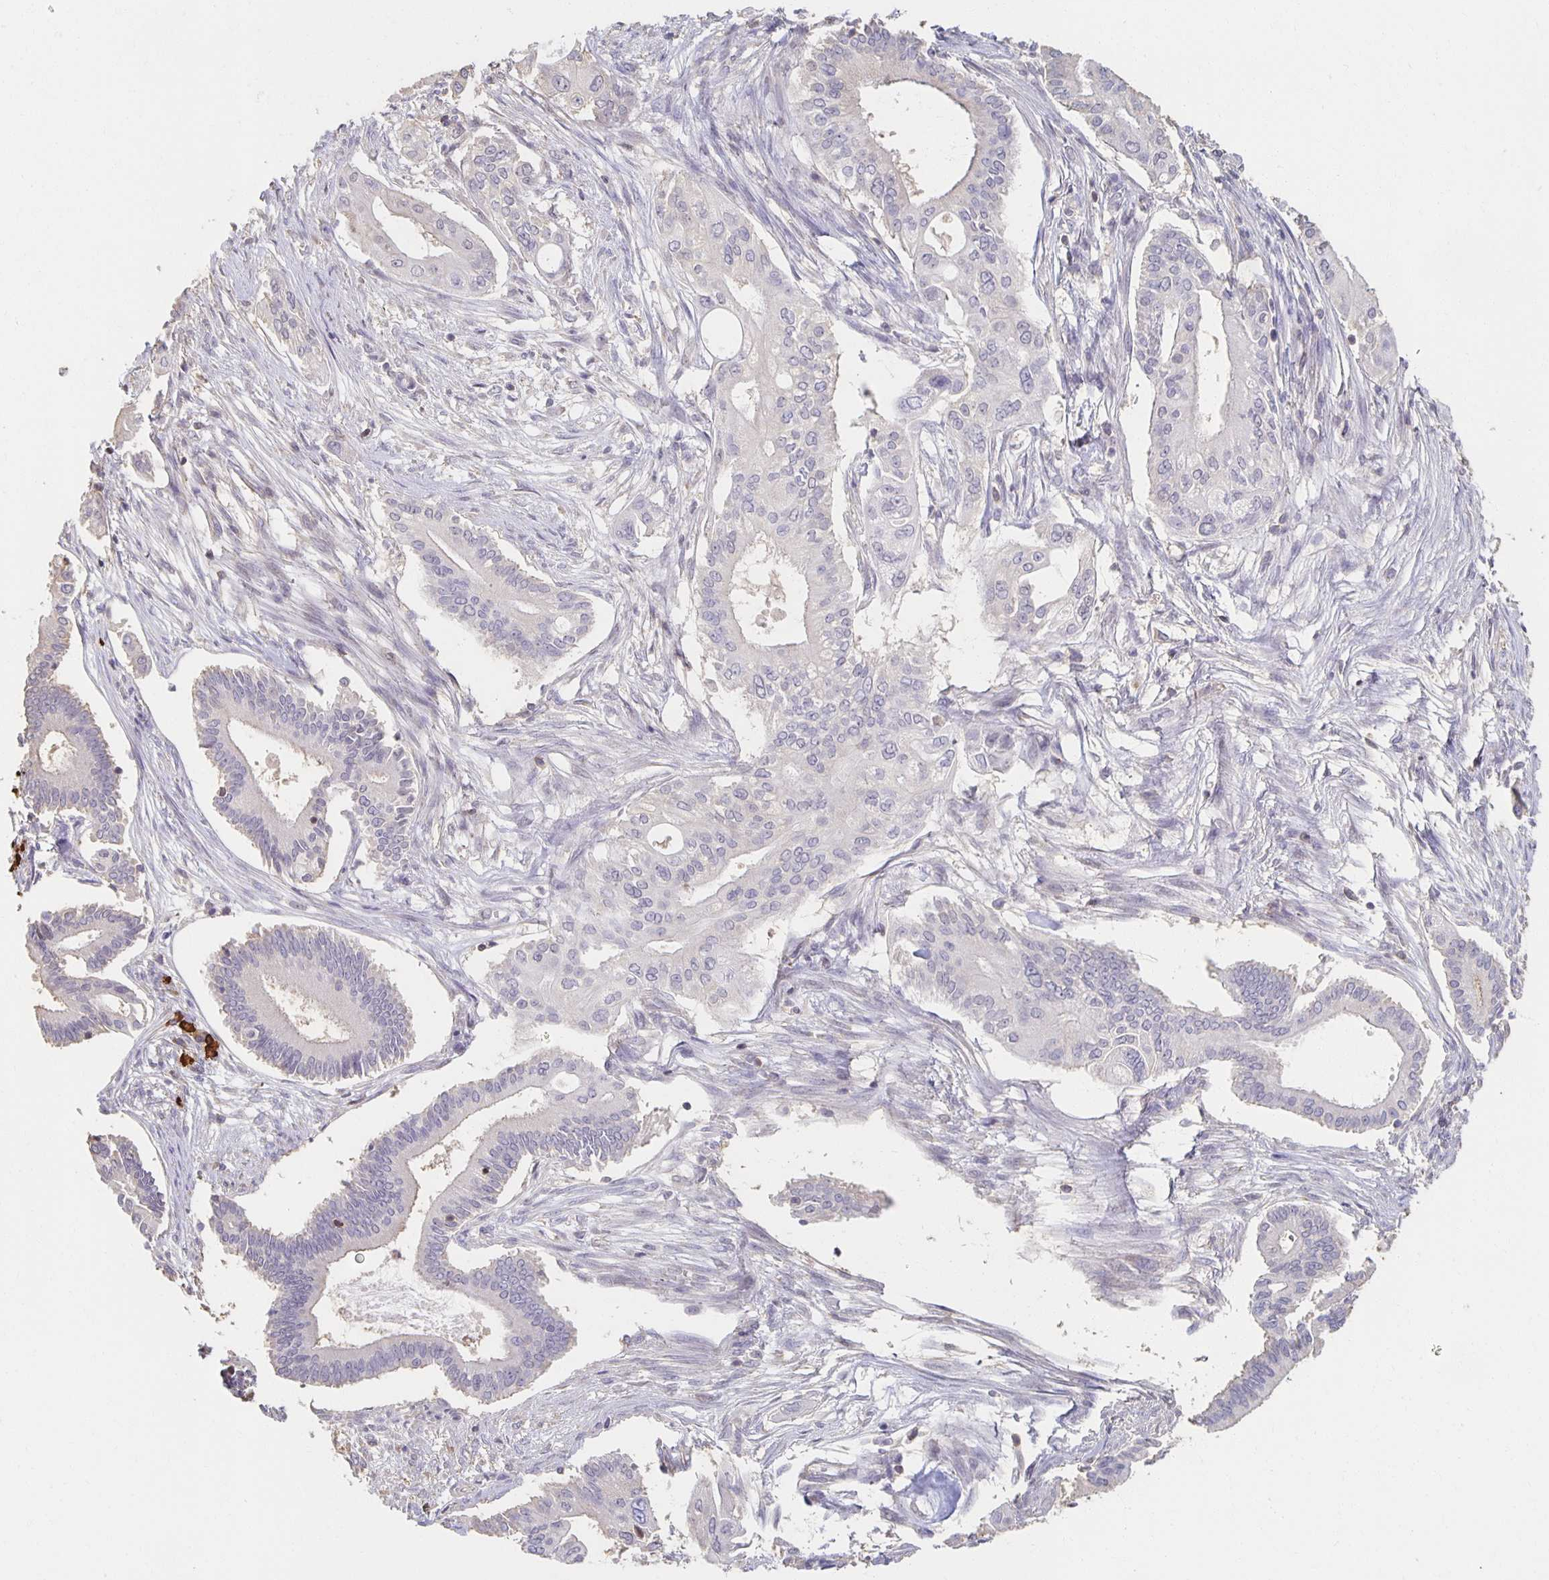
{"staining": {"intensity": "negative", "quantity": "none", "location": "none"}, "tissue": "pancreatic cancer", "cell_type": "Tumor cells", "image_type": "cancer", "snomed": [{"axis": "morphology", "description": "Adenocarcinoma, NOS"}, {"axis": "topography", "description": "Pancreas"}], "caption": "A histopathology image of adenocarcinoma (pancreatic) stained for a protein shows no brown staining in tumor cells.", "gene": "ZNF692", "patient": {"sex": "female", "age": 68}}